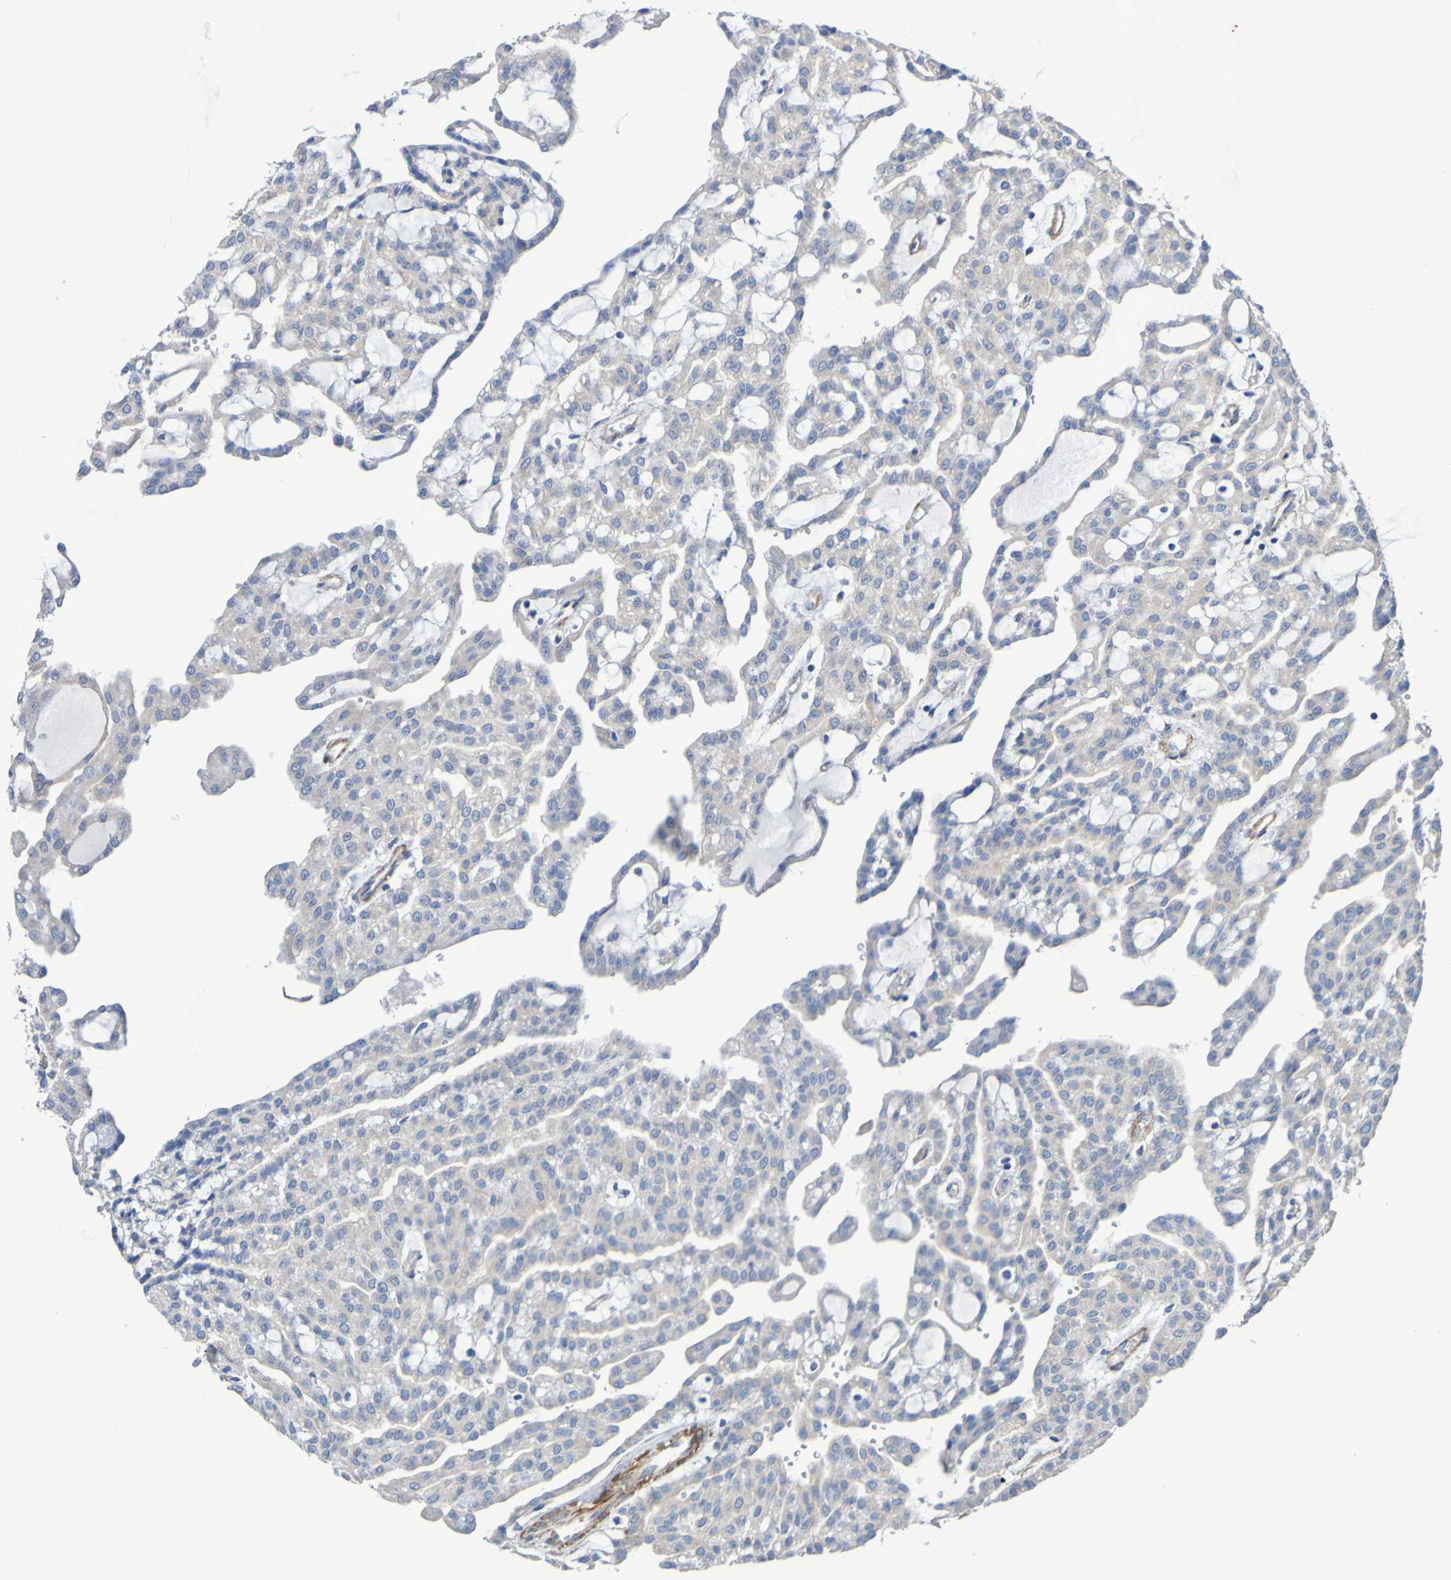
{"staining": {"intensity": "negative", "quantity": "none", "location": "none"}, "tissue": "renal cancer", "cell_type": "Tumor cells", "image_type": "cancer", "snomed": [{"axis": "morphology", "description": "Adenocarcinoma, NOS"}, {"axis": "topography", "description": "Kidney"}], "caption": "High power microscopy image of an immunohistochemistry (IHC) photomicrograph of renal cancer, revealing no significant expression in tumor cells. (DAB immunohistochemistry visualized using brightfield microscopy, high magnification).", "gene": "SRPRB", "patient": {"sex": "male", "age": 63}}